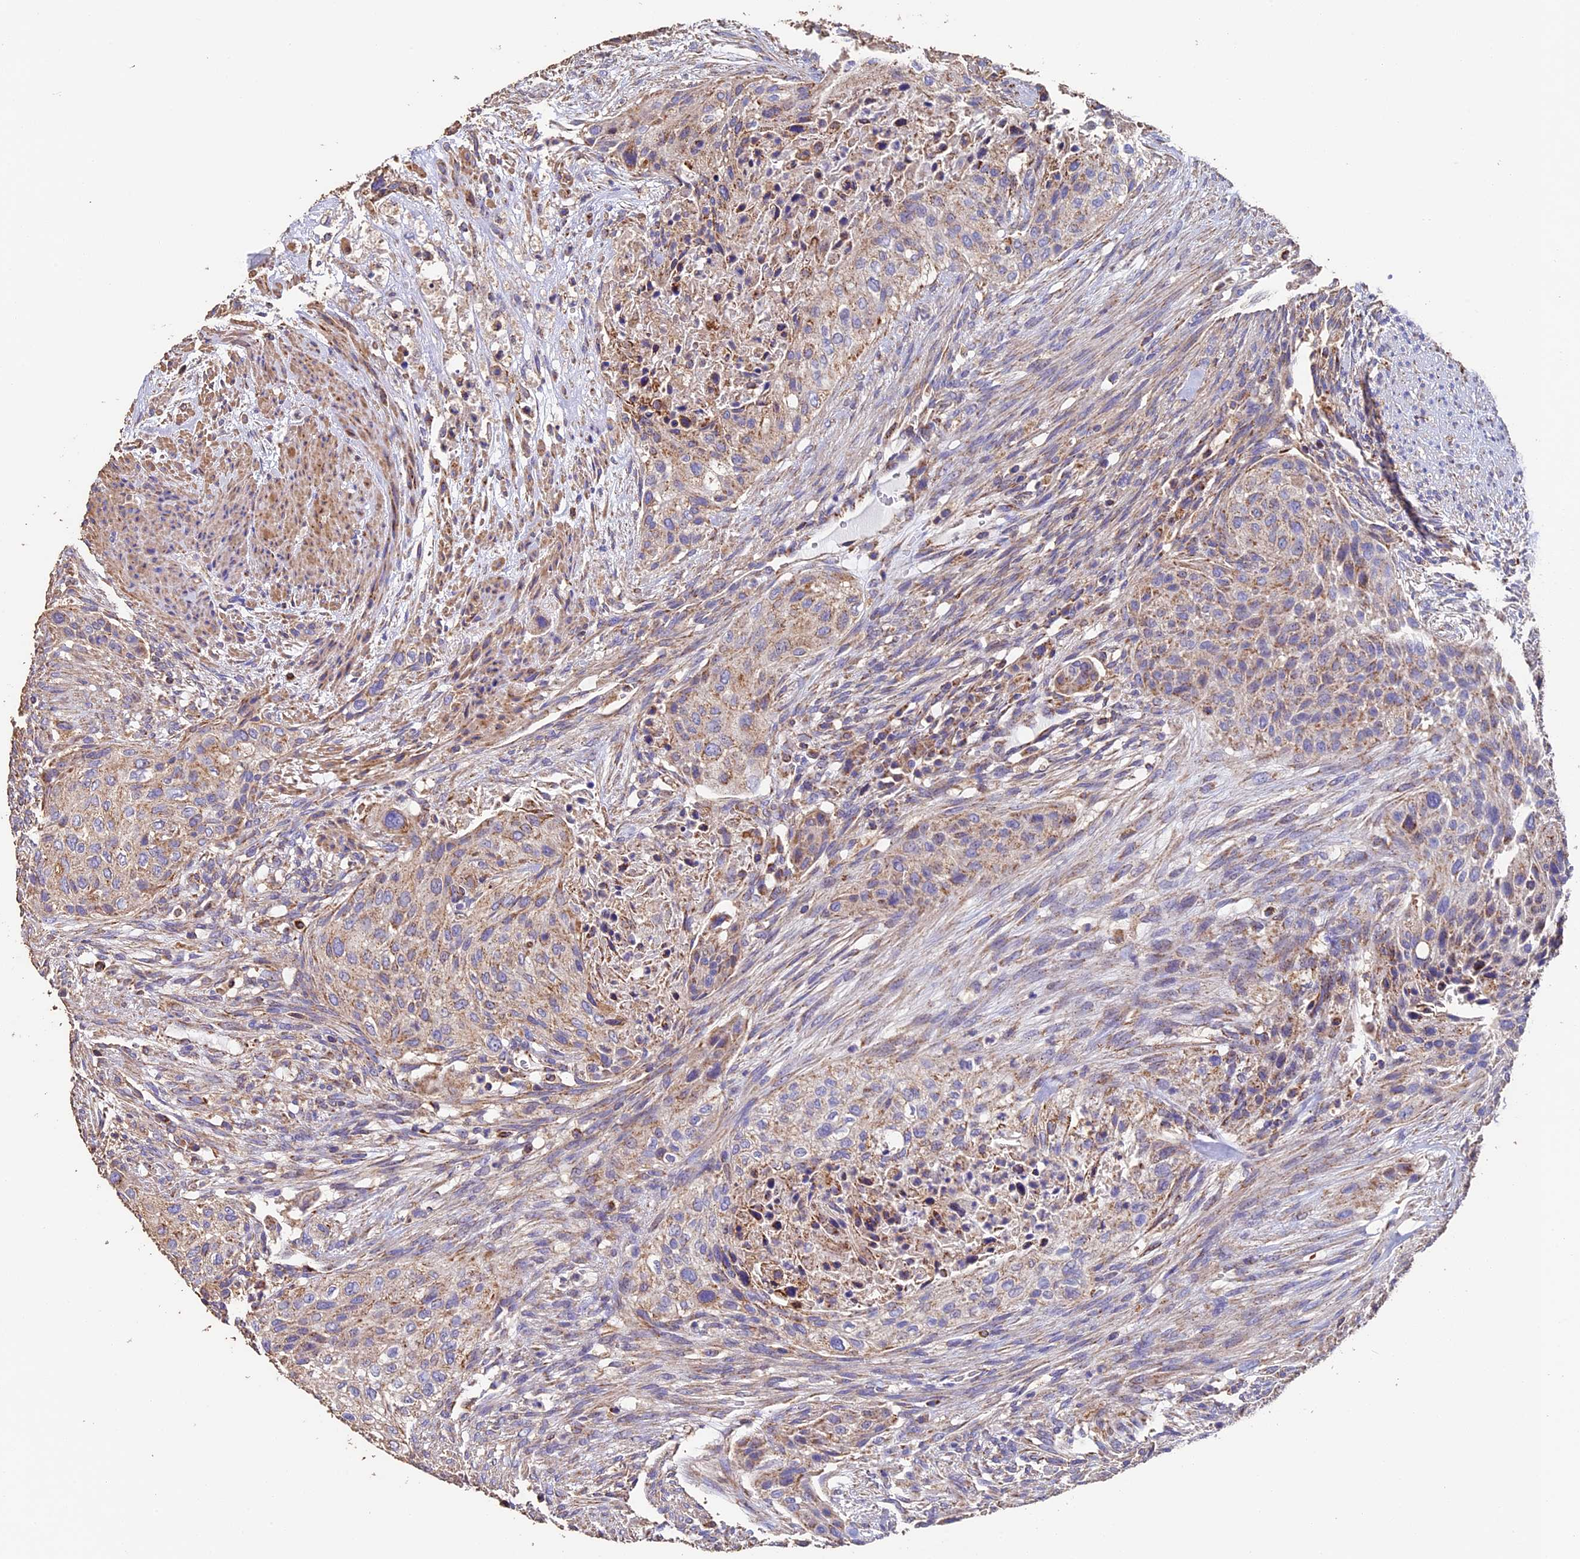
{"staining": {"intensity": "moderate", "quantity": "25%-75%", "location": "cytoplasmic/membranous"}, "tissue": "urothelial cancer", "cell_type": "Tumor cells", "image_type": "cancer", "snomed": [{"axis": "morphology", "description": "Urothelial carcinoma, High grade"}, {"axis": "topography", "description": "Urinary bladder"}], "caption": "Human urothelial carcinoma (high-grade) stained with a brown dye exhibits moderate cytoplasmic/membranous positive staining in approximately 25%-75% of tumor cells.", "gene": "ADAT1", "patient": {"sex": "male", "age": 35}}